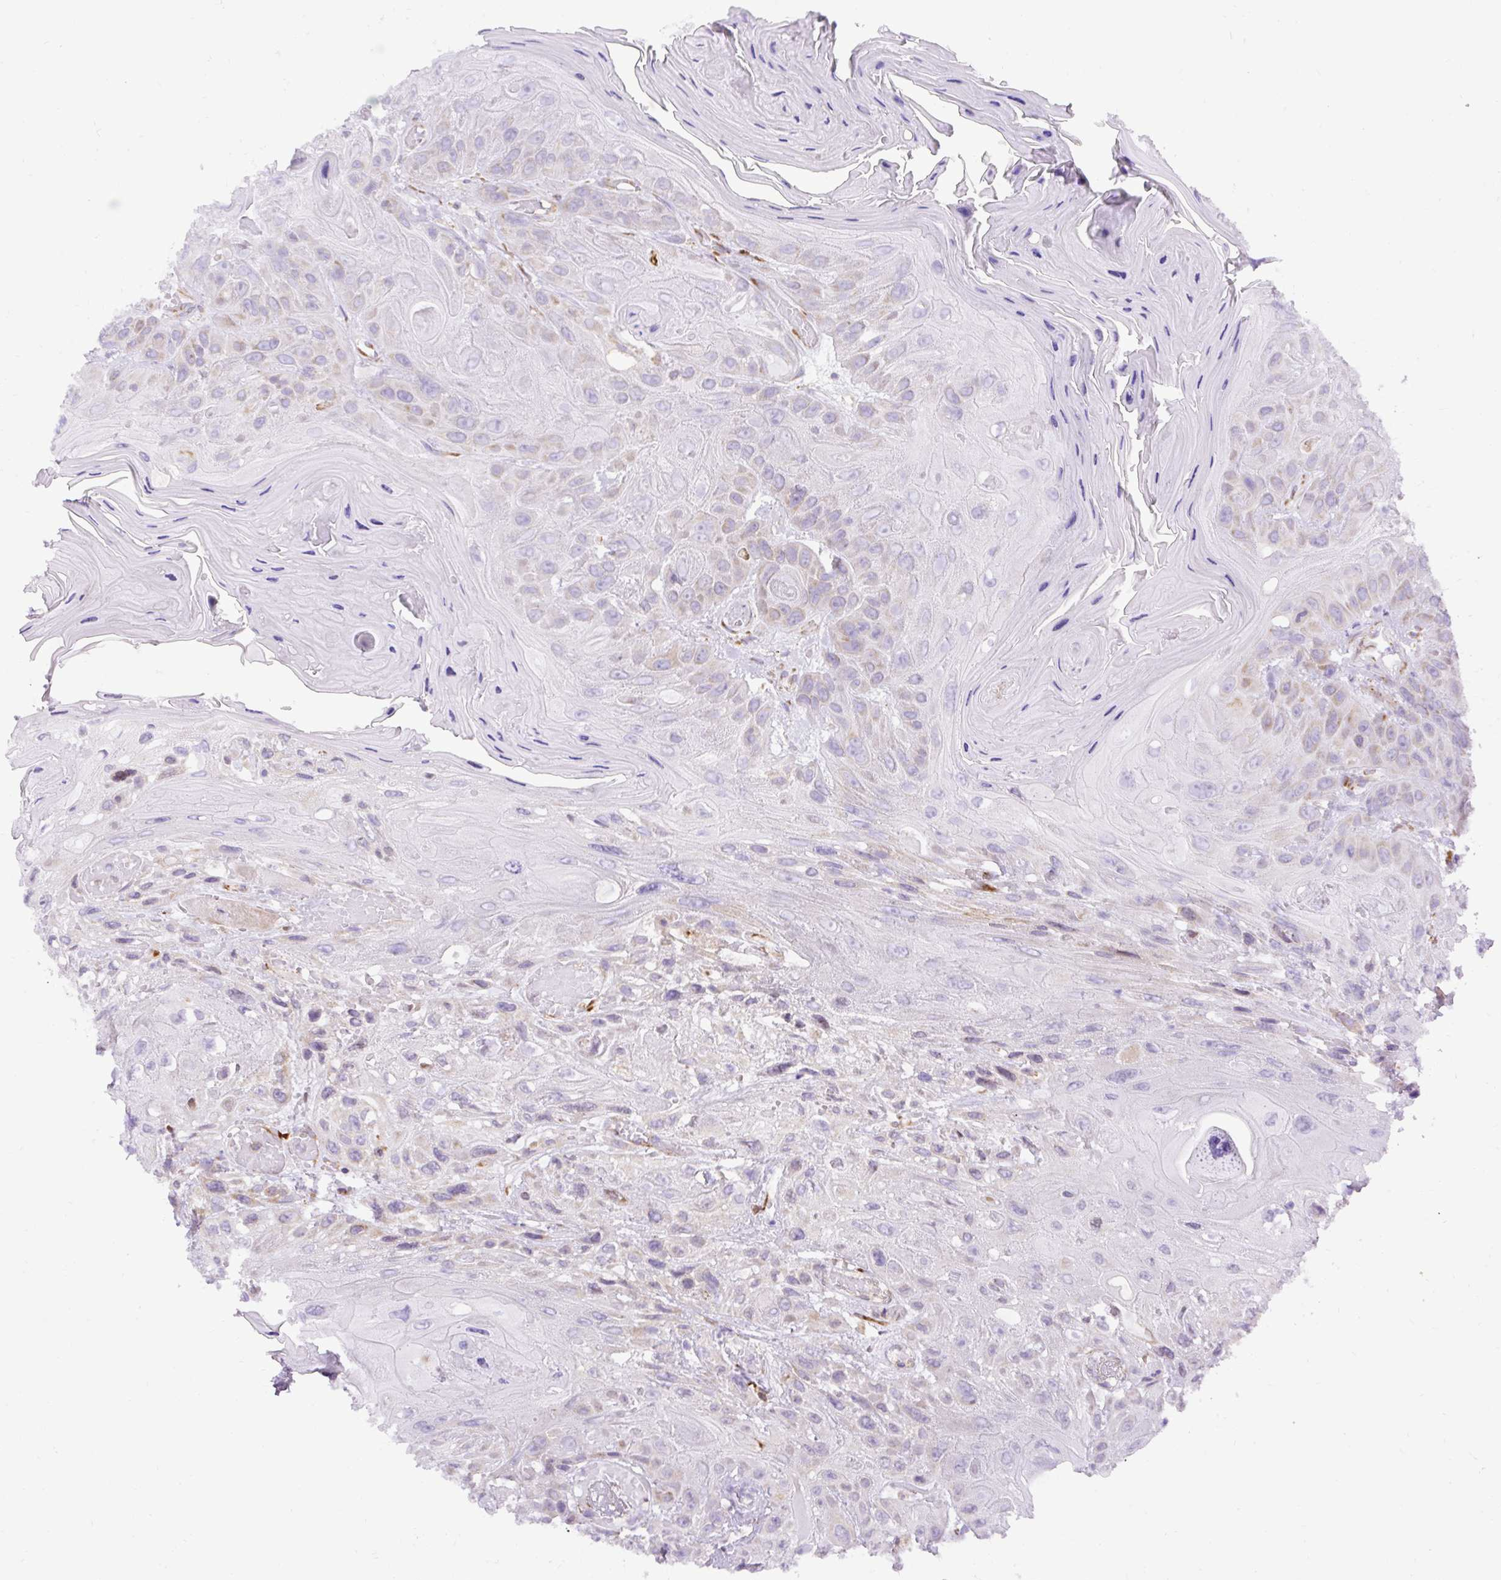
{"staining": {"intensity": "moderate", "quantity": "<25%", "location": "cytoplasmic/membranous"}, "tissue": "head and neck cancer", "cell_type": "Tumor cells", "image_type": "cancer", "snomed": [{"axis": "morphology", "description": "Squamous cell carcinoma, NOS"}, {"axis": "topography", "description": "Head-Neck"}], "caption": "This image displays head and neck cancer stained with immunohistochemistry to label a protein in brown. The cytoplasmic/membranous of tumor cells show moderate positivity for the protein. Nuclei are counter-stained blue.", "gene": "DDOST", "patient": {"sex": "female", "age": 59}}